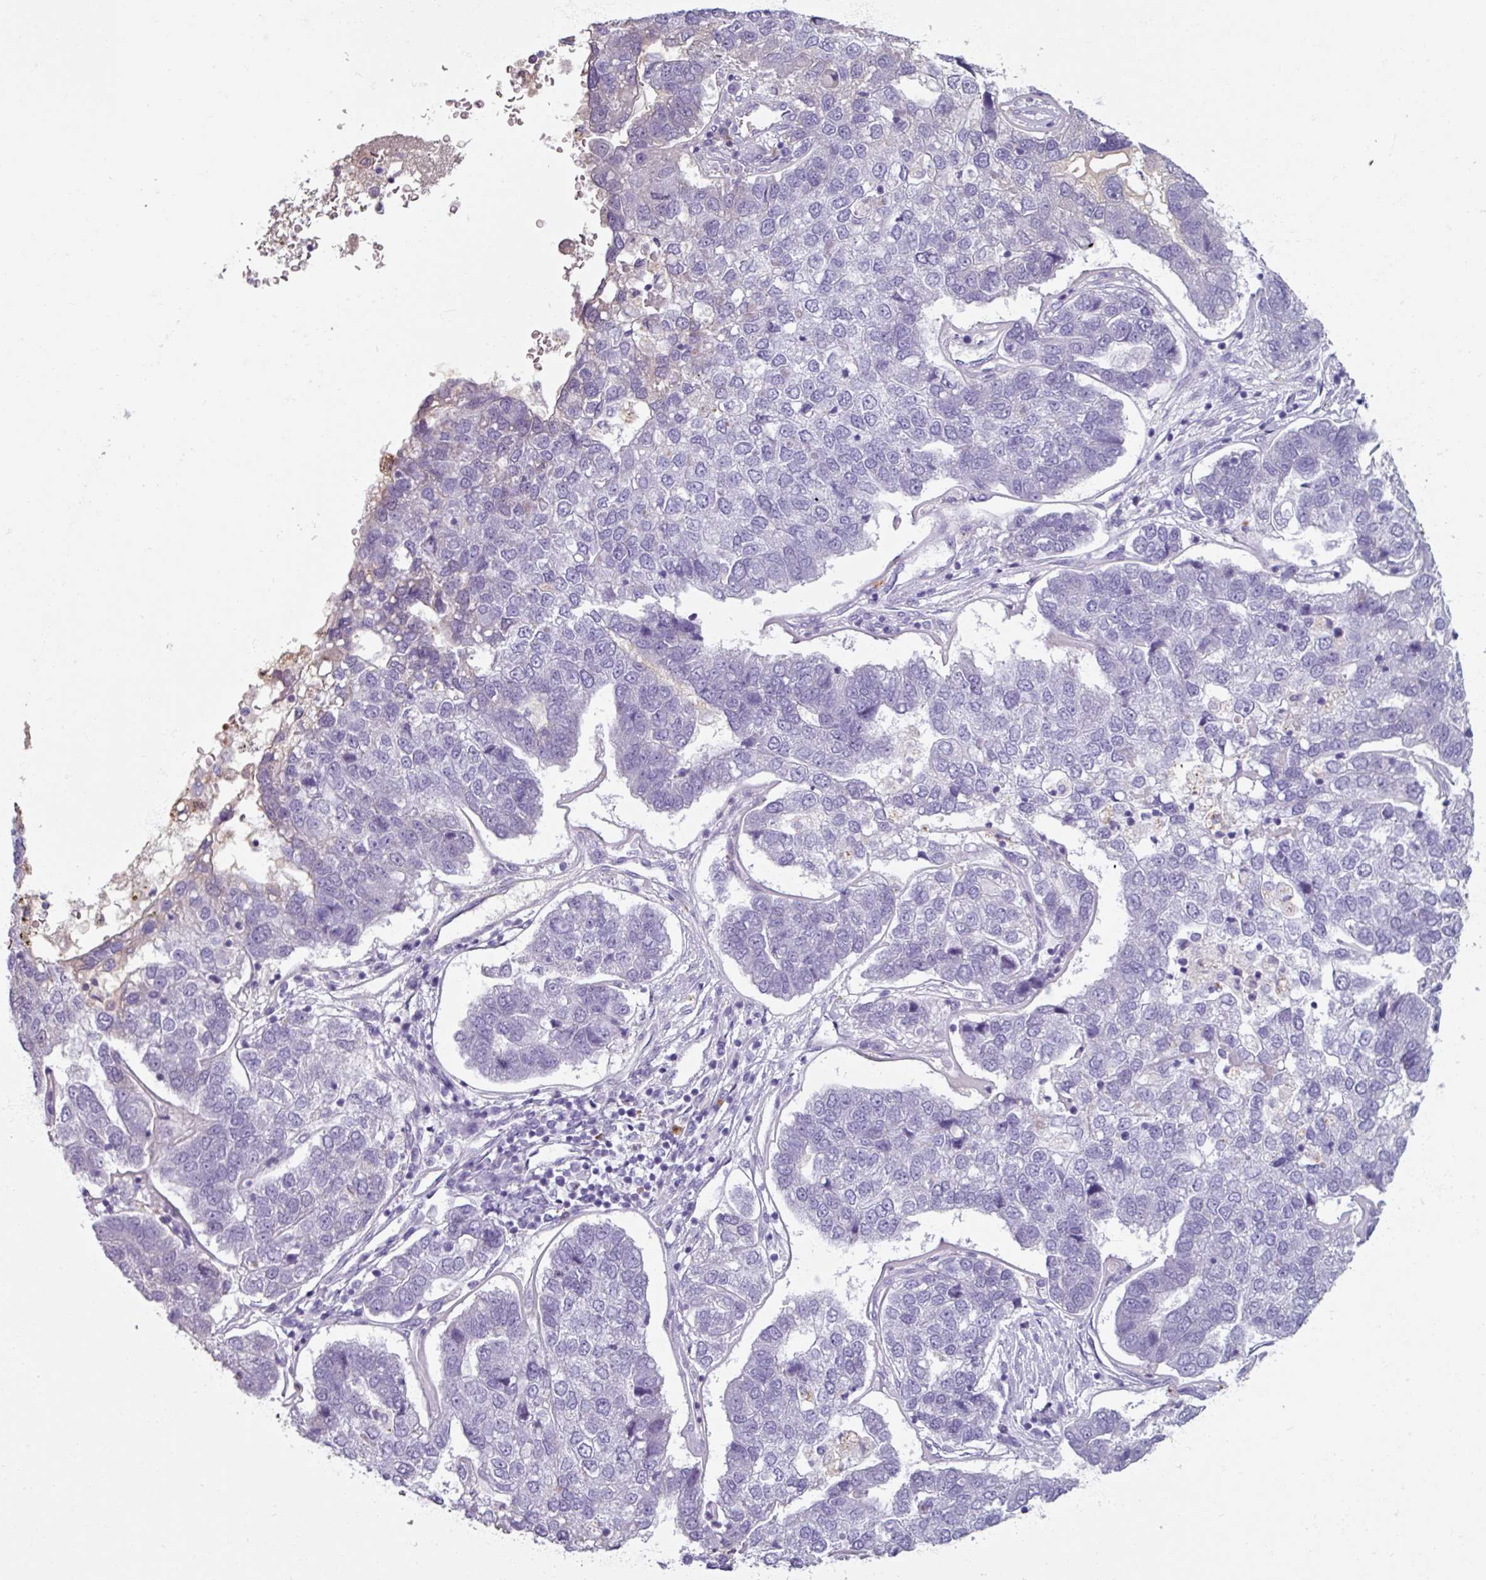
{"staining": {"intensity": "negative", "quantity": "none", "location": "none"}, "tissue": "pancreatic cancer", "cell_type": "Tumor cells", "image_type": "cancer", "snomed": [{"axis": "morphology", "description": "Adenocarcinoma, NOS"}, {"axis": "topography", "description": "Pancreas"}], "caption": "Protein analysis of pancreatic cancer displays no significant positivity in tumor cells.", "gene": "SPESP1", "patient": {"sex": "female", "age": 61}}